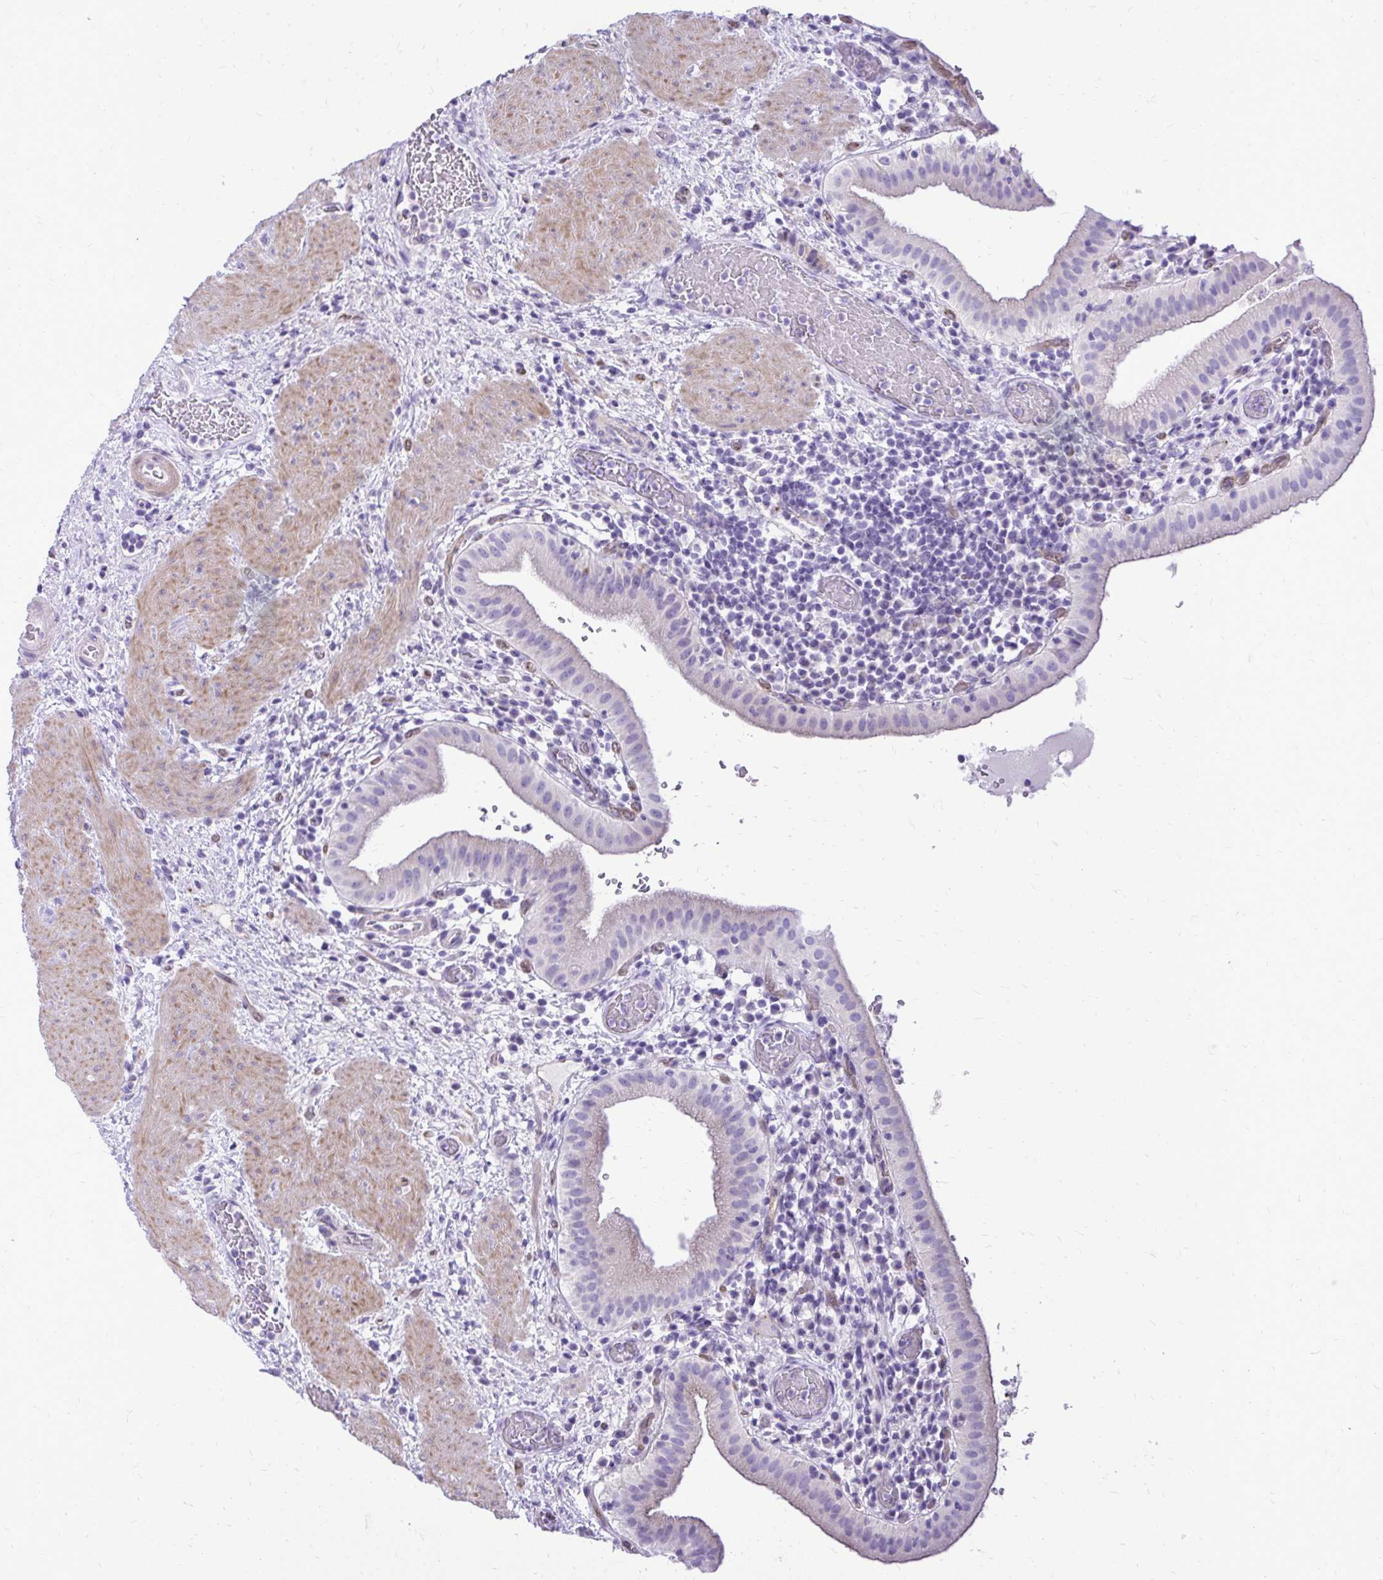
{"staining": {"intensity": "negative", "quantity": "none", "location": "none"}, "tissue": "gallbladder", "cell_type": "Glandular cells", "image_type": "normal", "snomed": [{"axis": "morphology", "description": "Normal tissue, NOS"}, {"axis": "topography", "description": "Gallbladder"}], "caption": "This is an immunohistochemistry photomicrograph of benign human gallbladder. There is no staining in glandular cells.", "gene": "PELI3", "patient": {"sex": "male", "age": 26}}